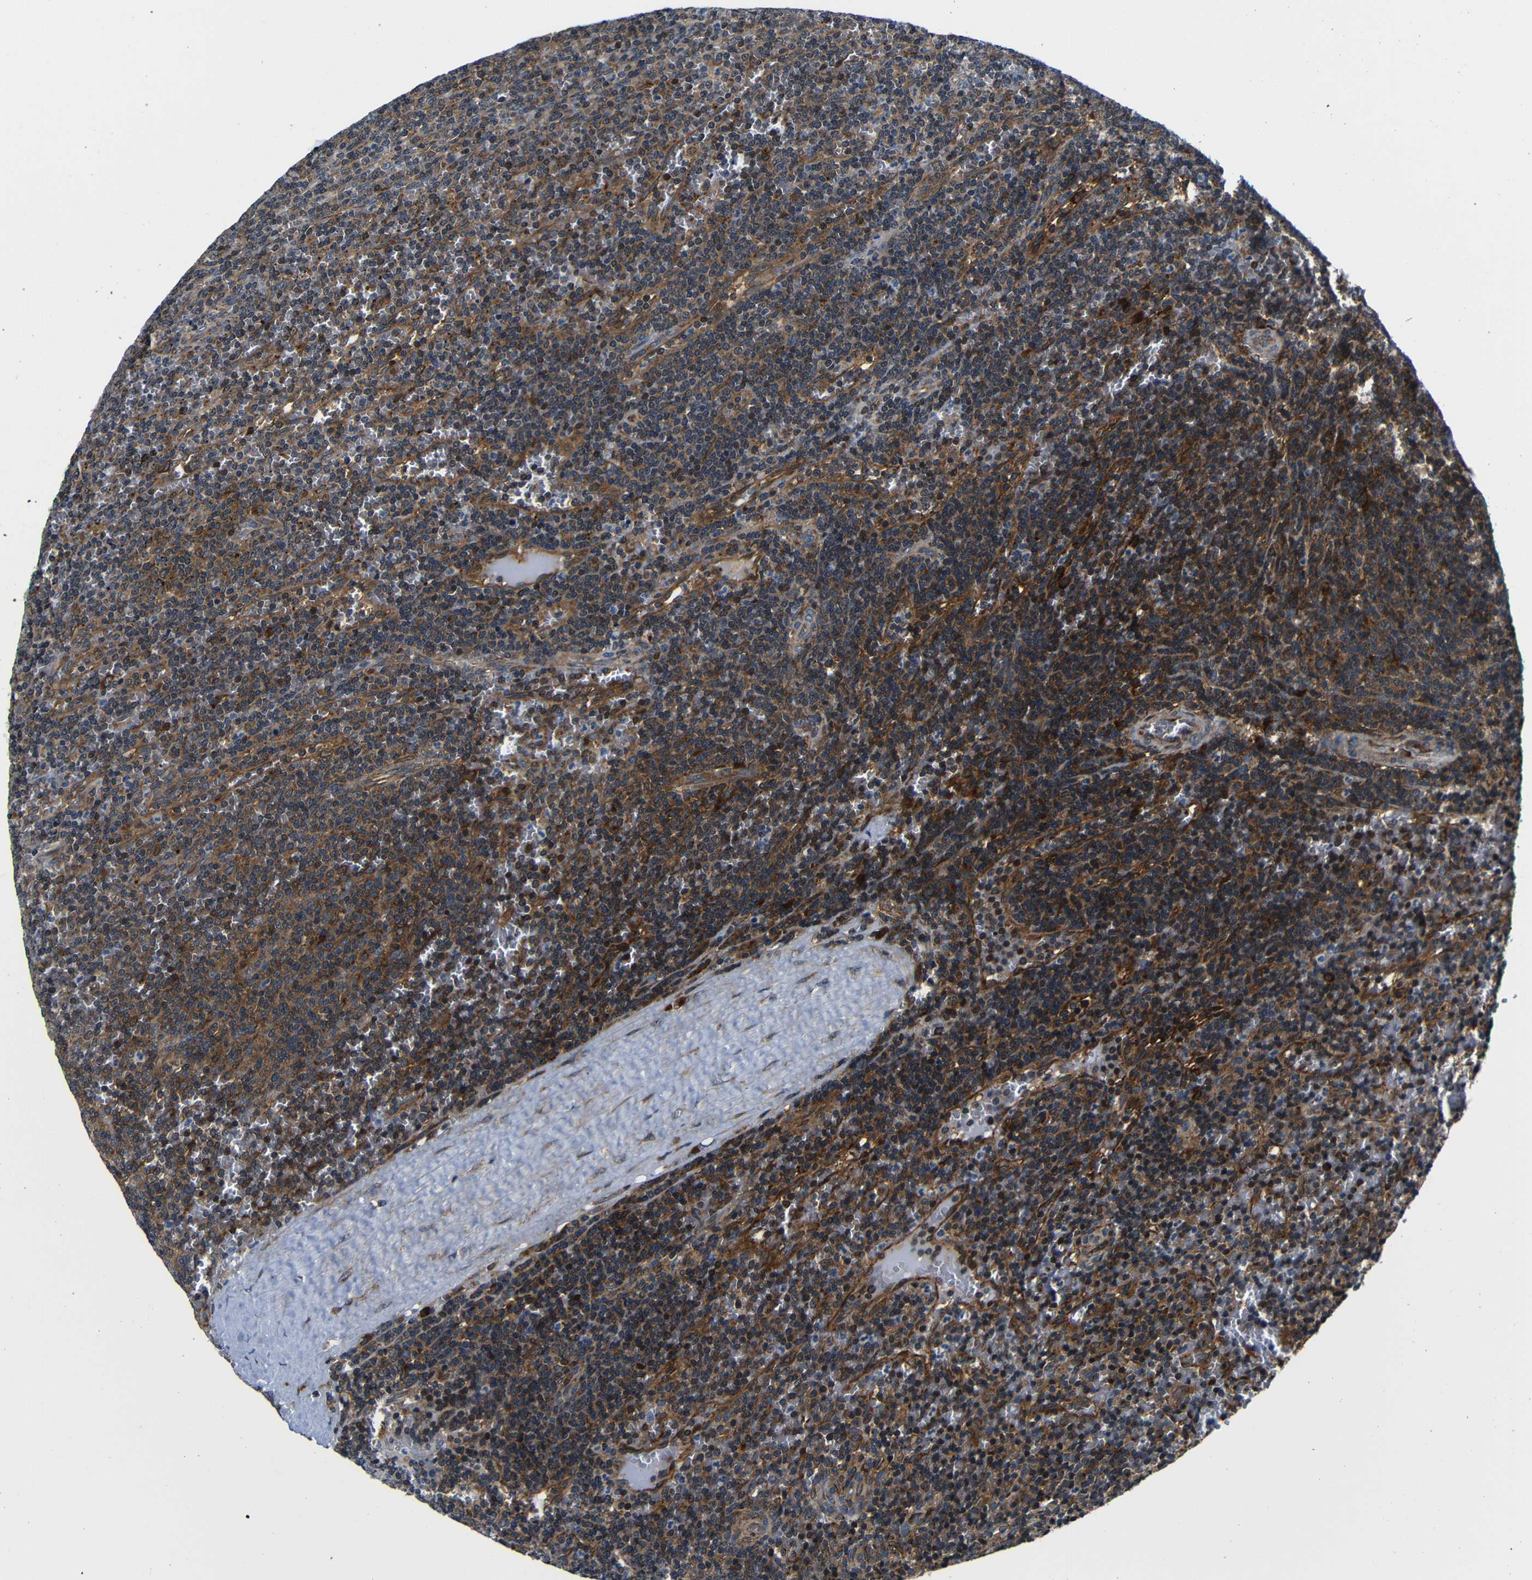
{"staining": {"intensity": "moderate", "quantity": ">75%", "location": "cytoplasmic/membranous"}, "tissue": "lymphoma", "cell_type": "Tumor cells", "image_type": "cancer", "snomed": [{"axis": "morphology", "description": "Malignant lymphoma, non-Hodgkin's type, Low grade"}, {"axis": "topography", "description": "Spleen"}], "caption": "A micrograph of malignant lymphoma, non-Hodgkin's type (low-grade) stained for a protein displays moderate cytoplasmic/membranous brown staining in tumor cells. (Brightfield microscopy of DAB IHC at high magnification).", "gene": "ABCE1", "patient": {"sex": "female", "age": 50}}